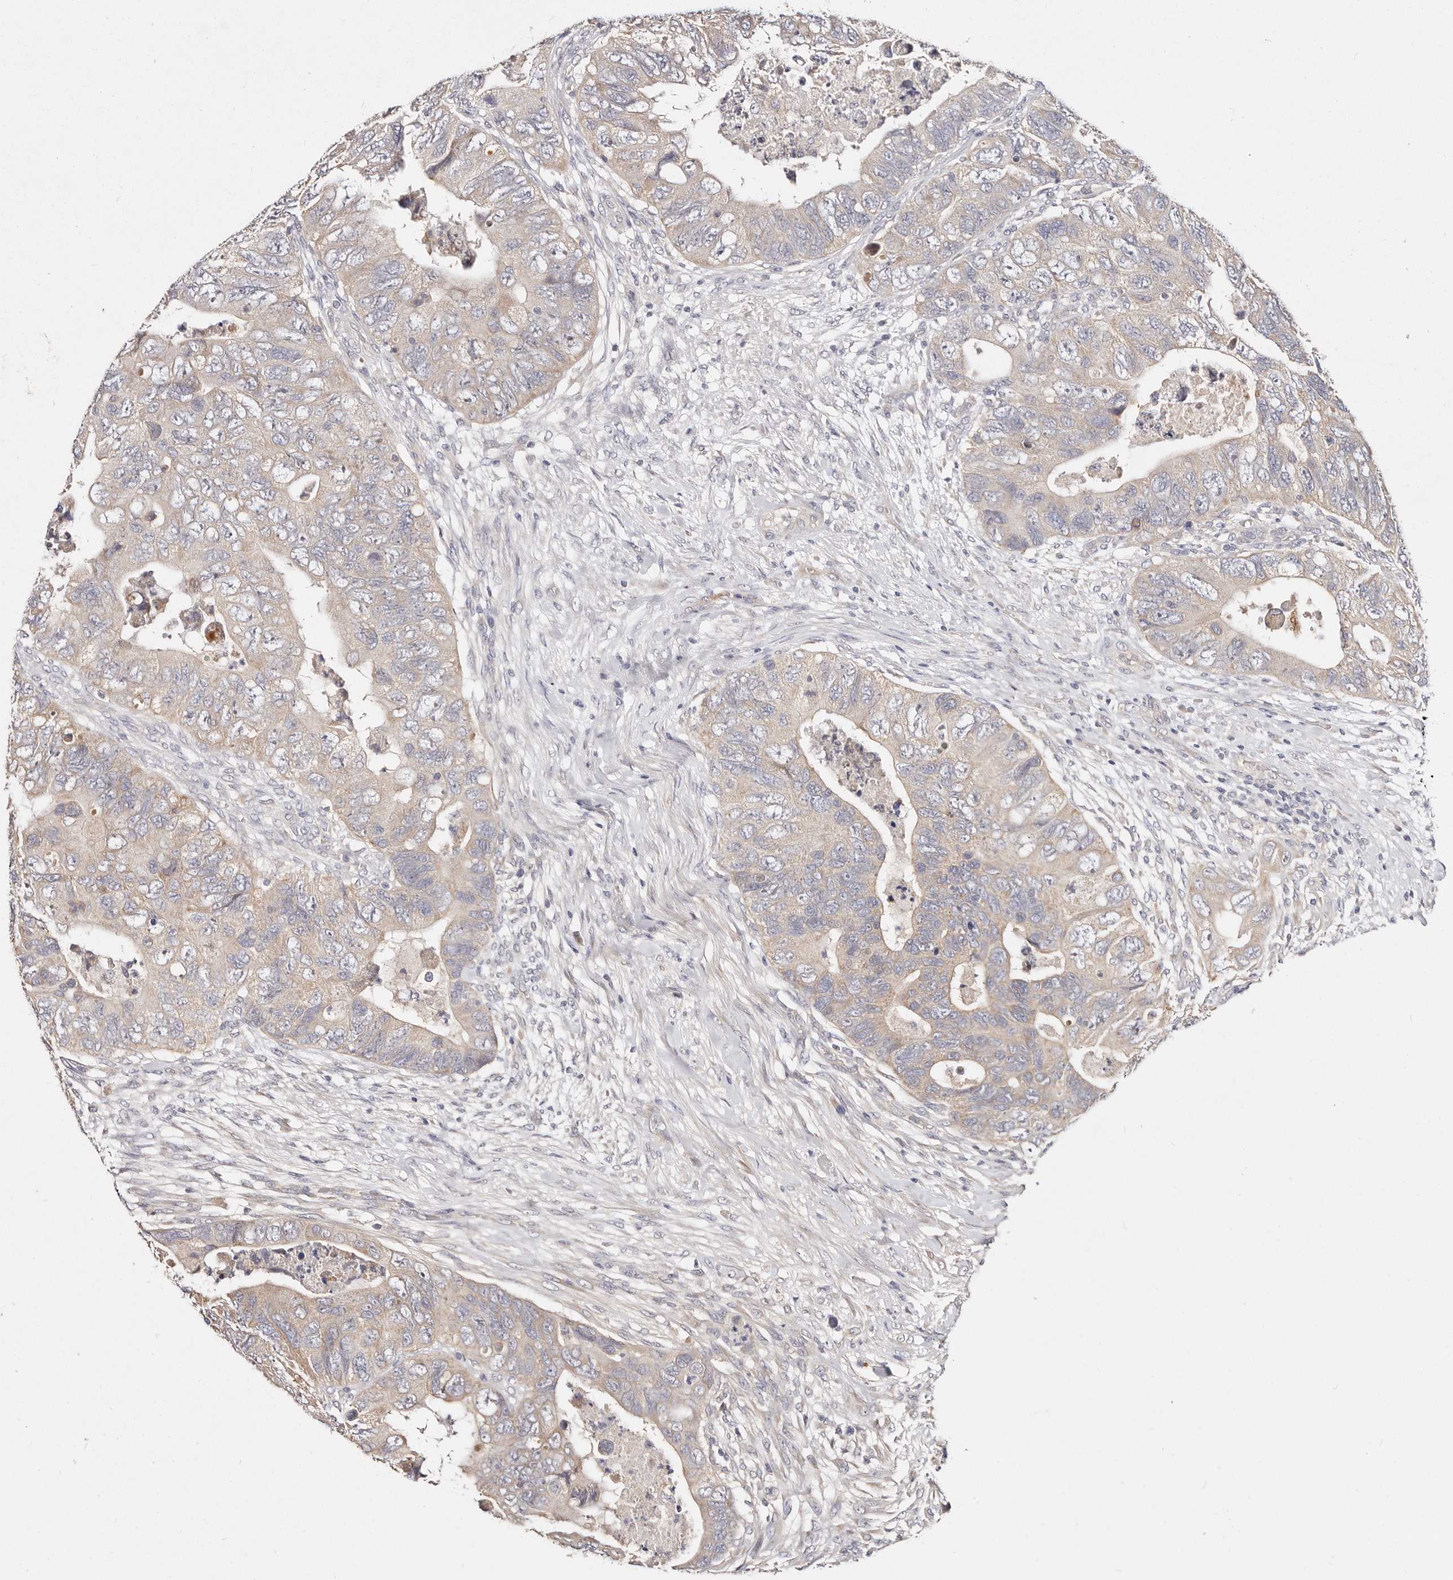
{"staining": {"intensity": "weak", "quantity": "25%-75%", "location": "cytoplasmic/membranous"}, "tissue": "colorectal cancer", "cell_type": "Tumor cells", "image_type": "cancer", "snomed": [{"axis": "morphology", "description": "Adenocarcinoma, NOS"}, {"axis": "topography", "description": "Rectum"}], "caption": "Human colorectal adenocarcinoma stained for a protein (brown) displays weak cytoplasmic/membranous positive positivity in approximately 25%-75% of tumor cells.", "gene": "VIPAS39", "patient": {"sex": "male", "age": 63}}